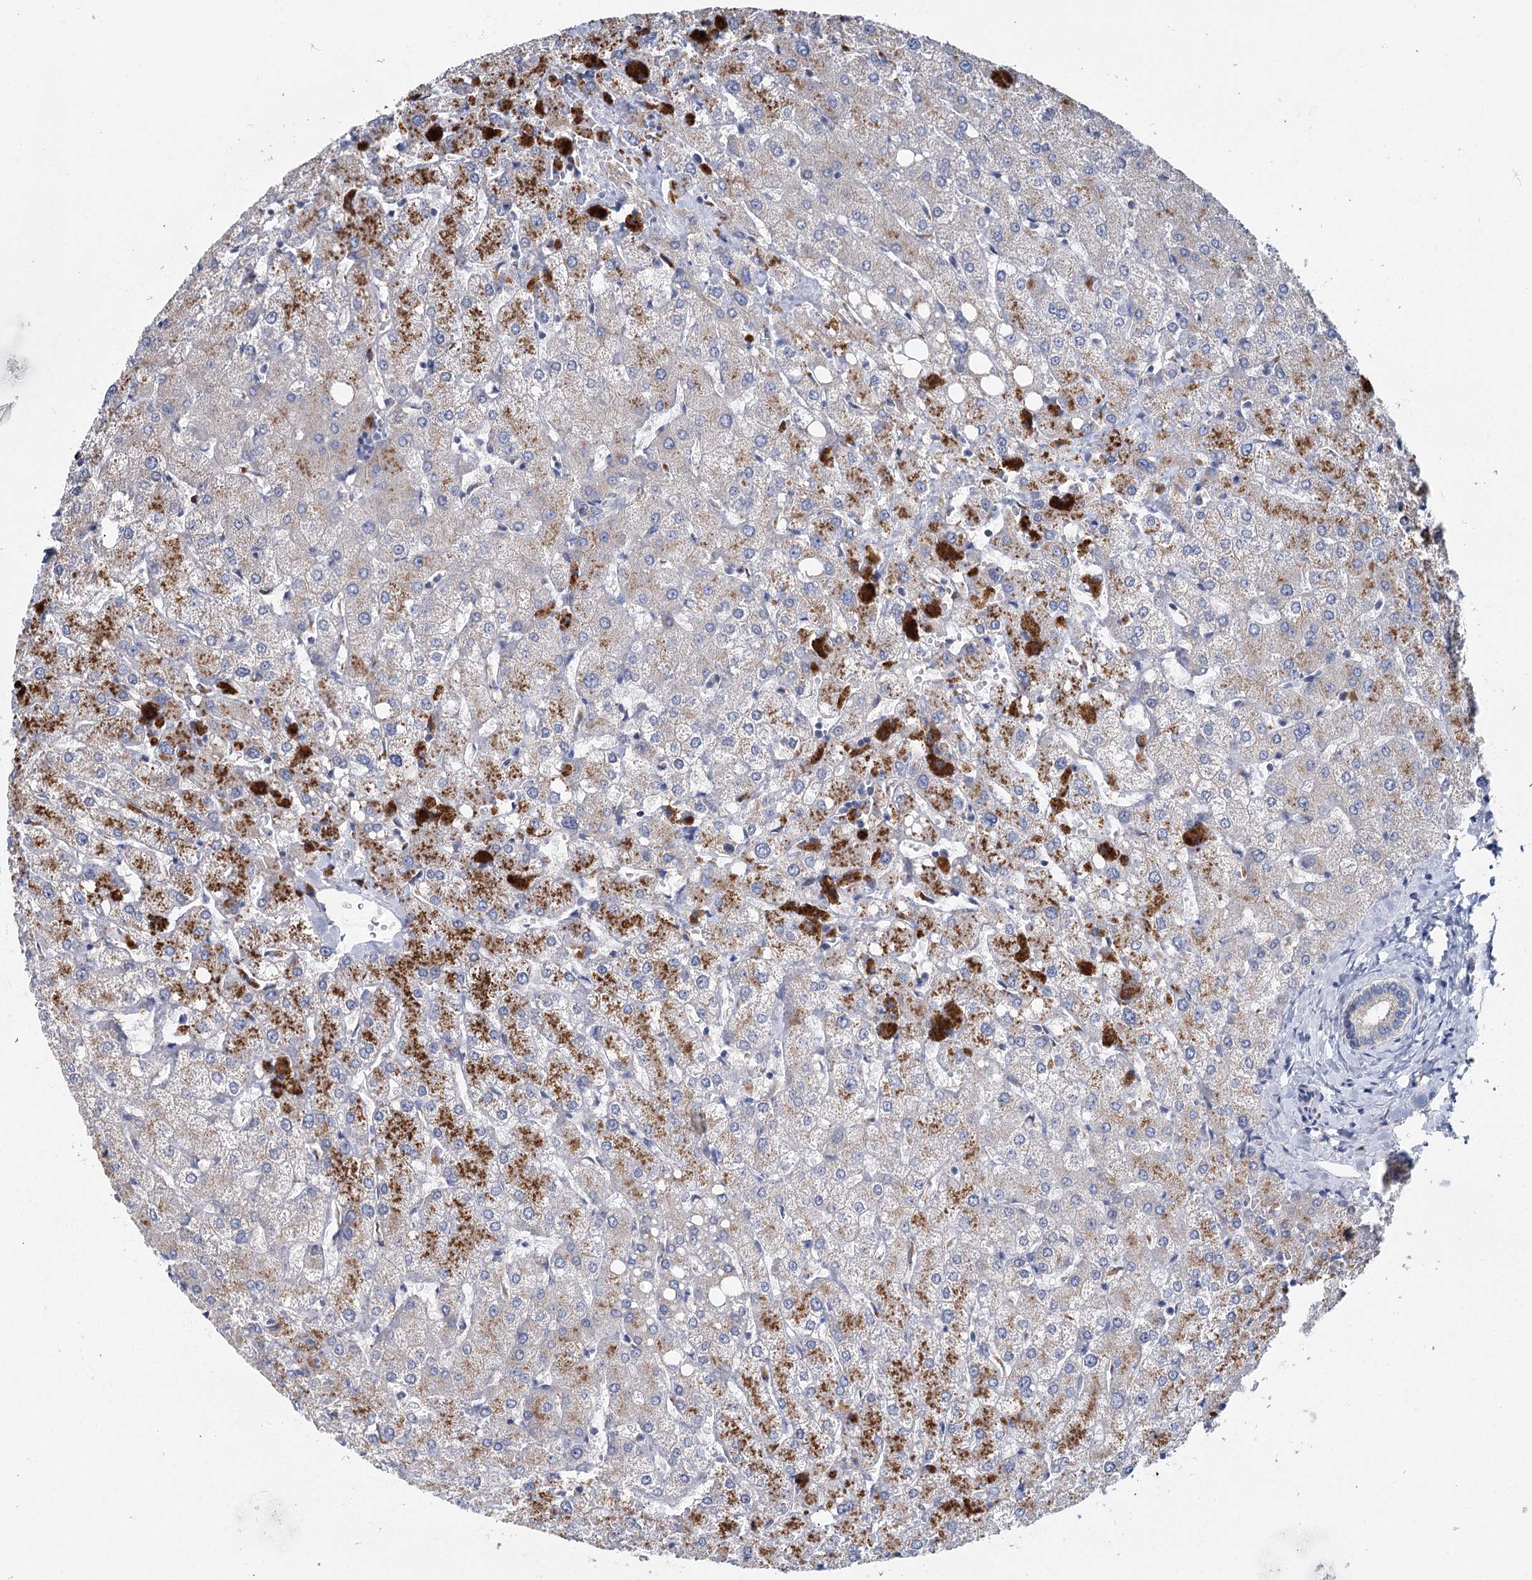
{"staining": {"intensity": "negative", "quantity": "none", "location": "none"}, "tissue": "liver", "cell_type": "Cholangiocytes", "image_type": "normal", "snomed": [{"axis": "morphology", "description": "Normal tissue, NOS"}, {"axis": "topography", "description": "Liver"}], "caption": "Immunohistochemistry micrograph of unremarkable liver: human liver stained with DAB displays no significant protein positivity in cholangiocytes. (Brightfield microscopy of DAB (3,3'-diaminobenzidine) immunohistochemistry (IHC) at high magnification).", "gene": "ANKRD16", "patient": {"sex": "female", "age": 54}}